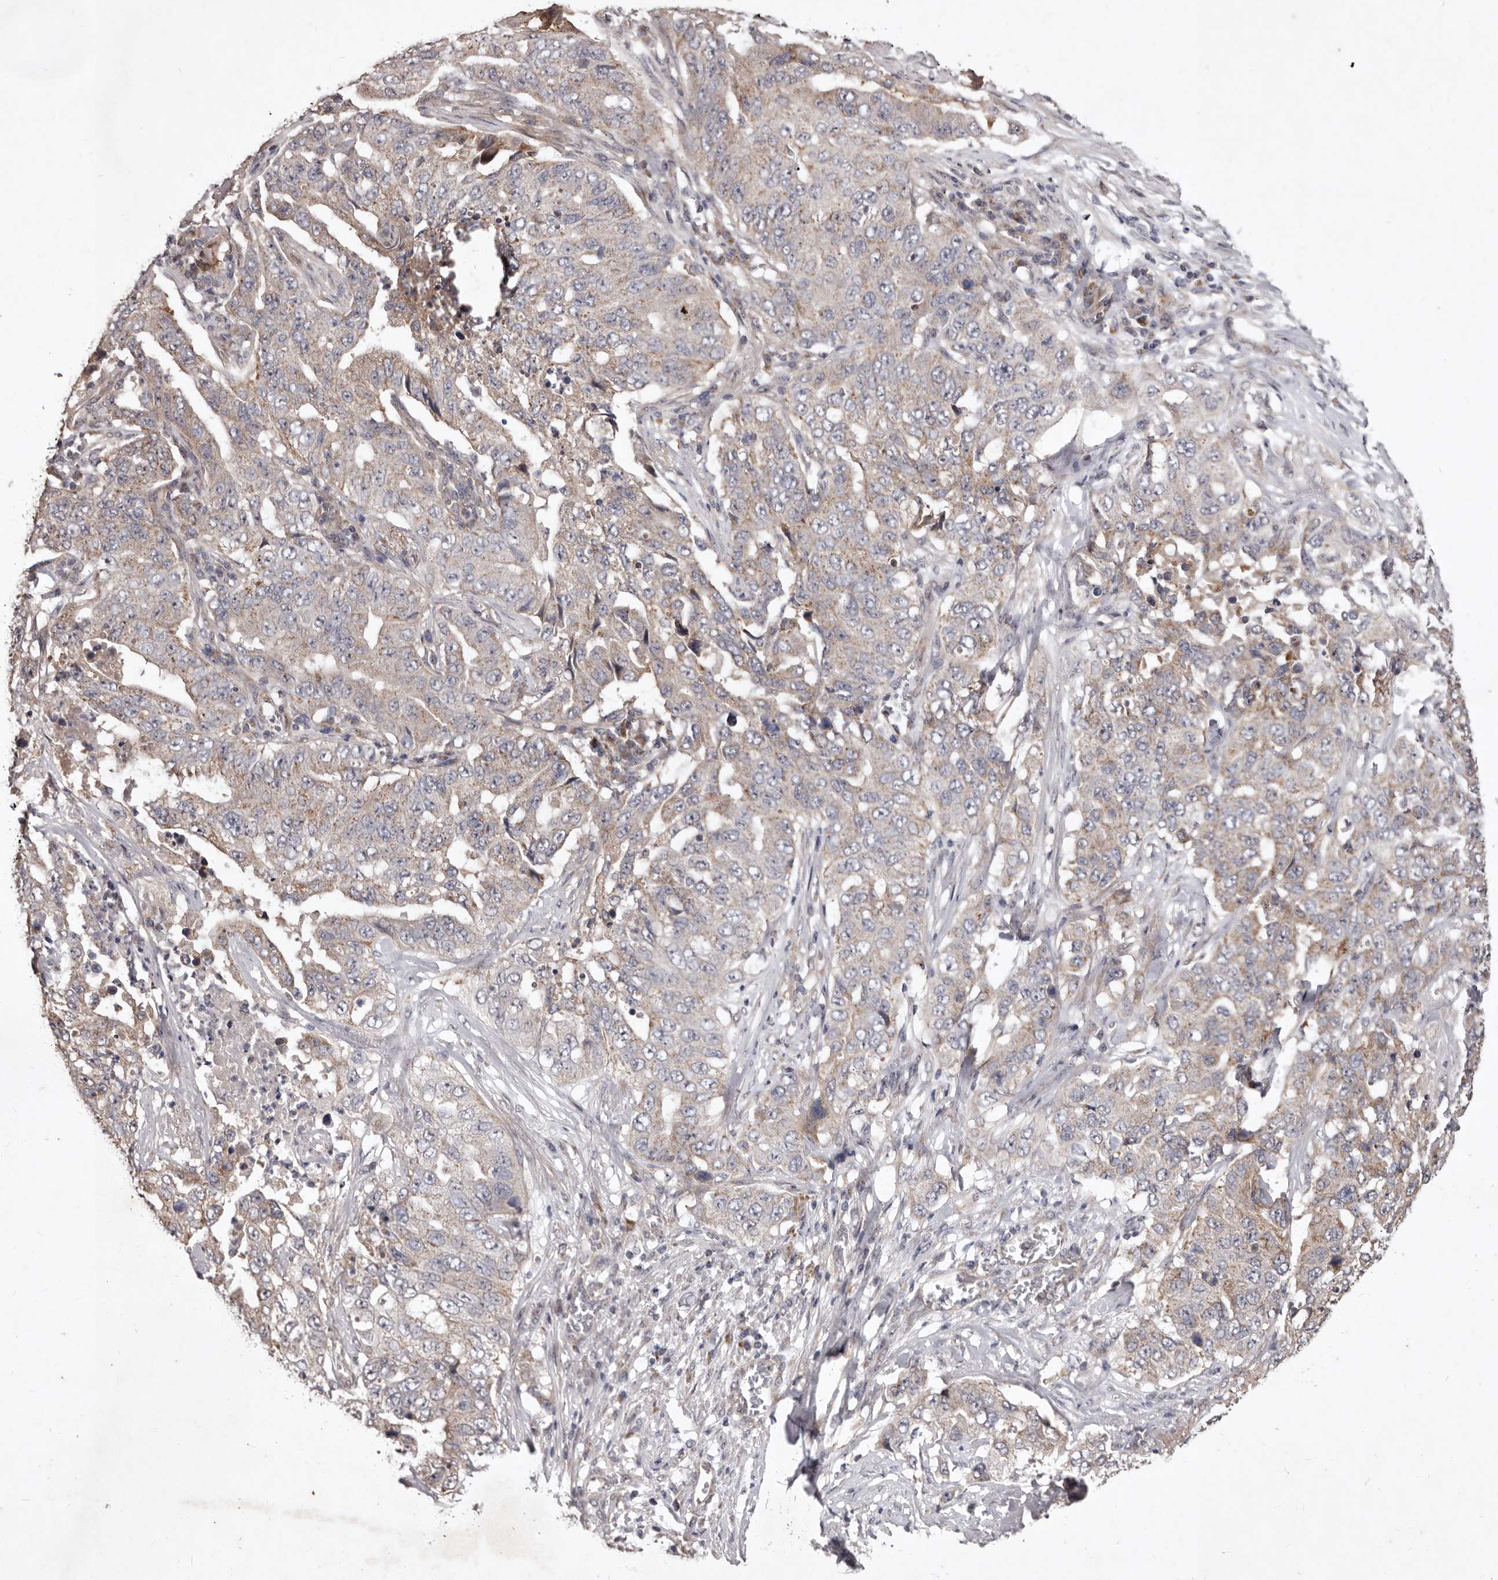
{"staining": {"intensity": "weak", "quantity": "25%-75%", "location": "cytoplasmic/membranous"}, "tissue": "lung cancer", "cell_type": "Tumor cells", "image_type": "cancer", "snomed": [{"axis": "morphology", "description": "Adenocarcinoma, NOS"}, {"axis": "topography", "description": "Lung"}], "caption": "Immunohistochemical staining of lung cancer exhibits low levels of weak cytoplasmic/membranous protein staining in approximately 25%-75% of tumor cells.", "gene": "FLAD1", "patient": {"sex": "female", "age": 51}}